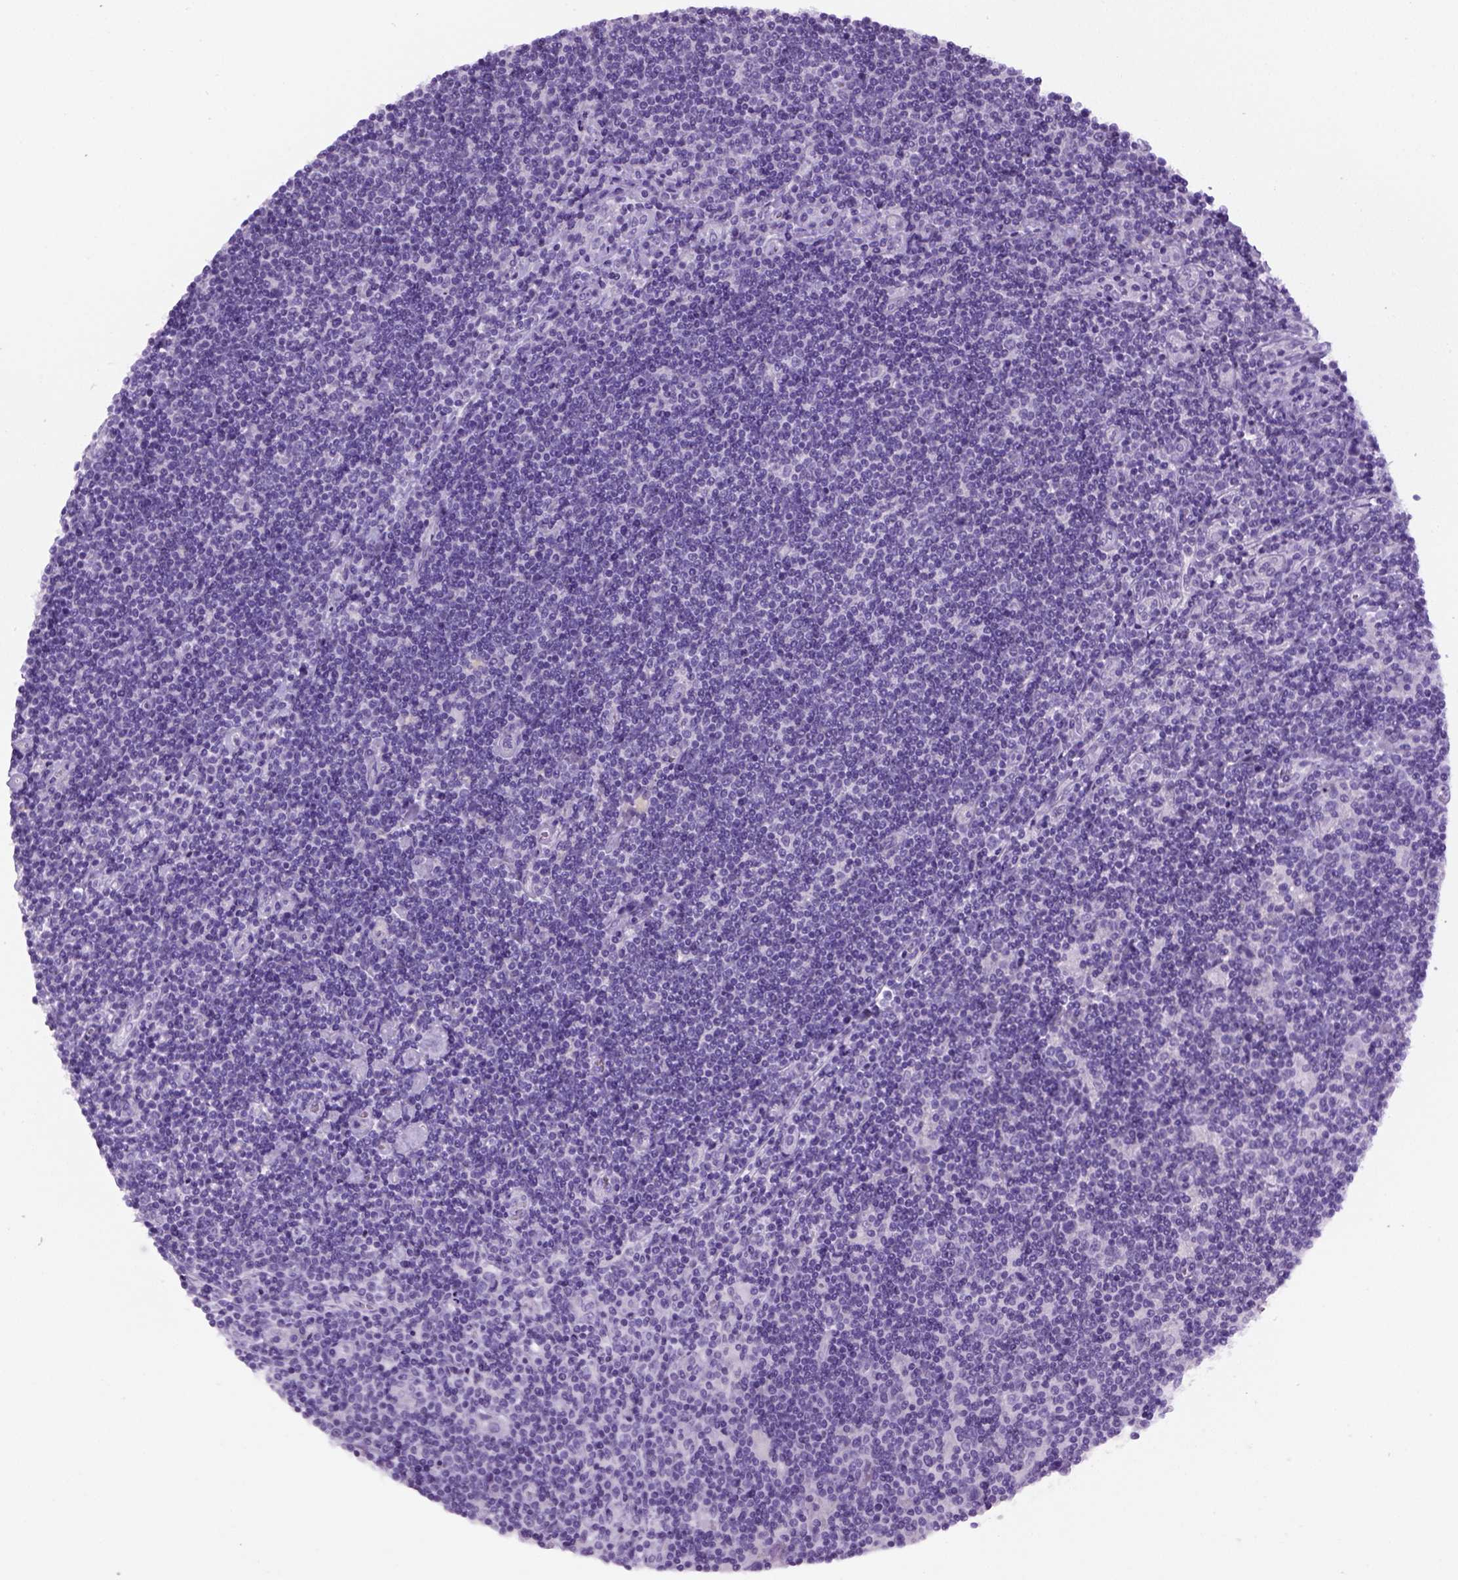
{"staining": {"intensity": "negative", "quantity": "none", "location": "none"}, "tissue": "lymphoma", "cell_type": "Tumor cells", "image_type": "cancer", "snomed": [{"axis": "morphology", "description": "Hodgkin's disease, NOS"}, {"axis": "topography", "description": "Lymph node"}], "caption": "IHC photomicrograph of human Hodgkin's disease stained for a protein (brown), which demonstrates no staining in tumor cells. The staining was performed using DAB to visualize the protein expression in brown, while the nuclei were stained in blue with hematoxylin (Magnification: 20x).", "gene": "KRT71", "patient": {"sex": "male", "age": 40}}